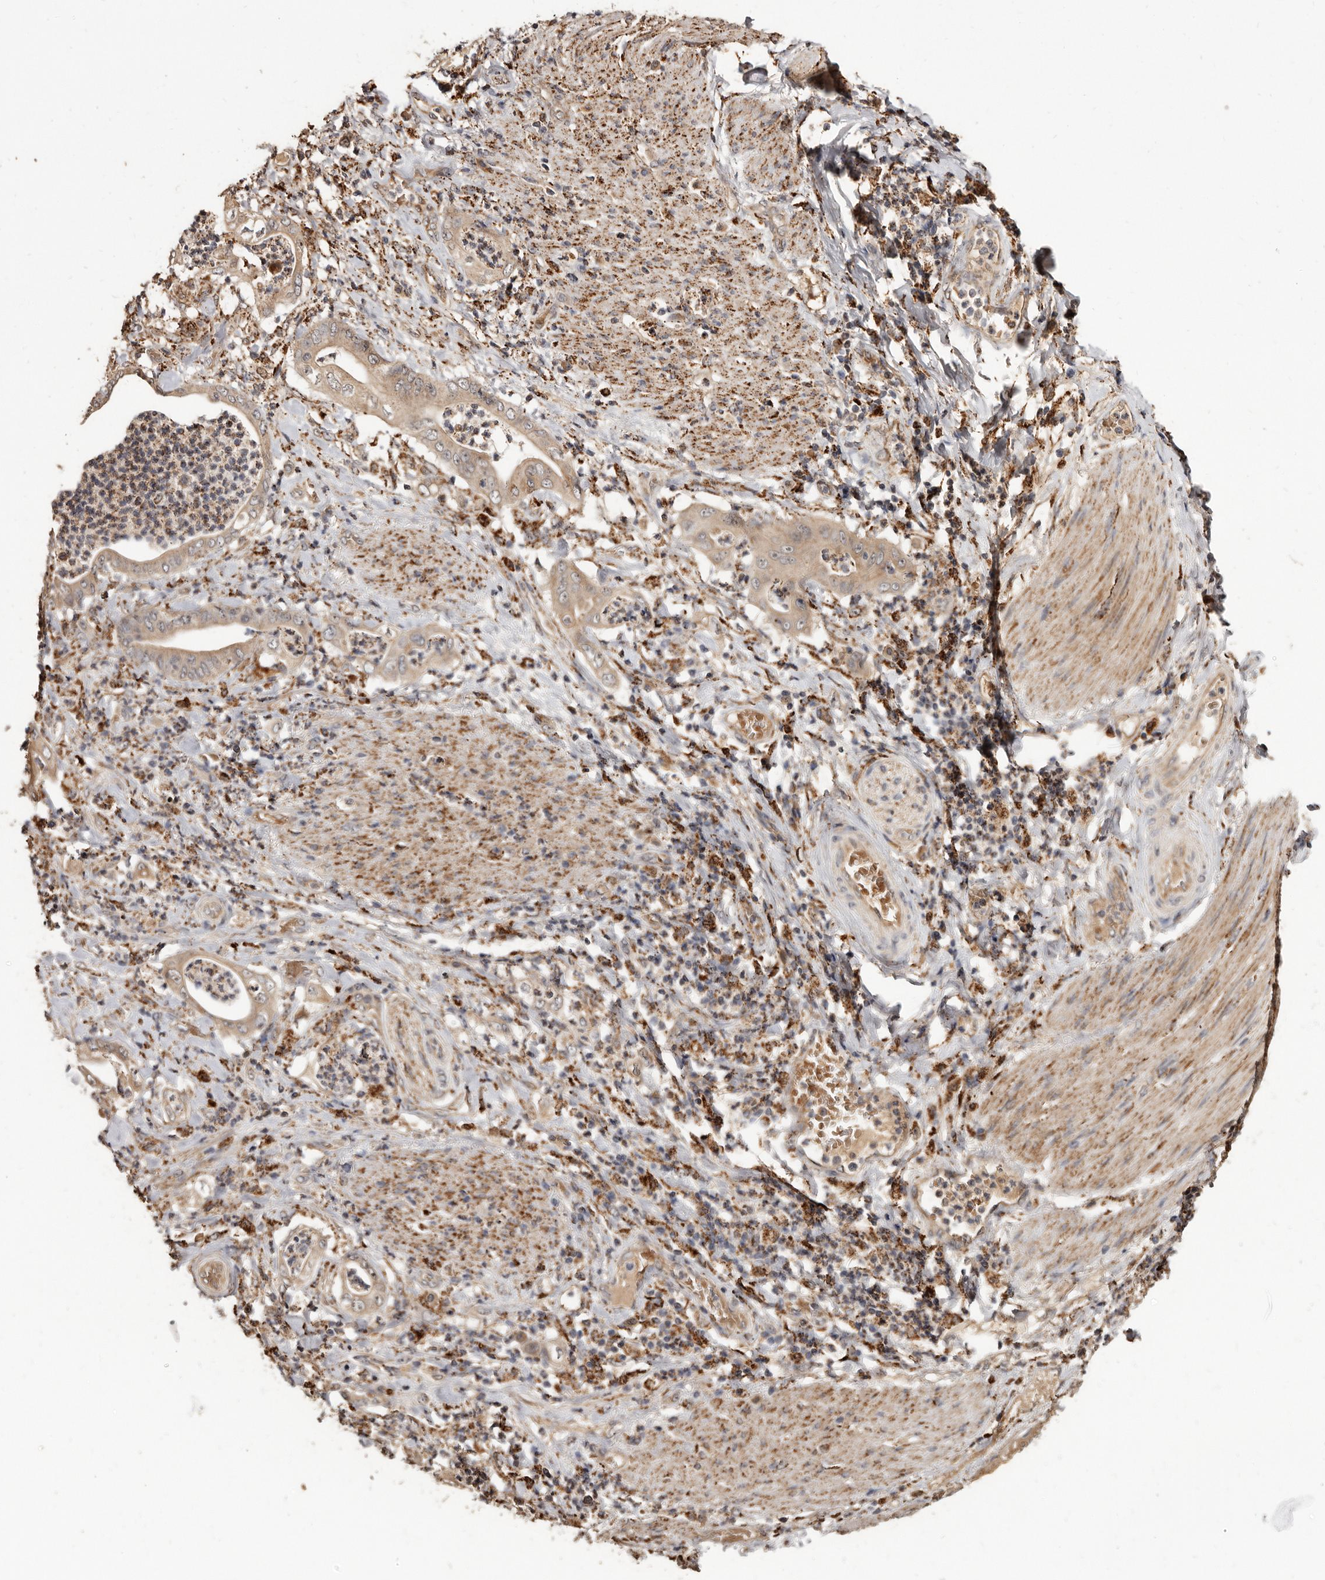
{"staining": {"intensity": "weak", "quantity": ">75%", "location": "cytoplasmic/membranous"}, "tissue": "stomach cancer", "cell_type": "Tumor cells", "image_type": "cancer", "snomed": [{"axis": "morphology", "description": "Adenocarcinoma, NOS"}, {"axis": "topography", "description": "Stomach"}], "caption": "High-power microscopy captured an IHC image of adenocarcinoma (stomach), revealing weak cytoplasmic/membranous staining in about >75% of tumor cells.", "gene": "AKAP7", "patient": {"sex": "female", "age": 73}}